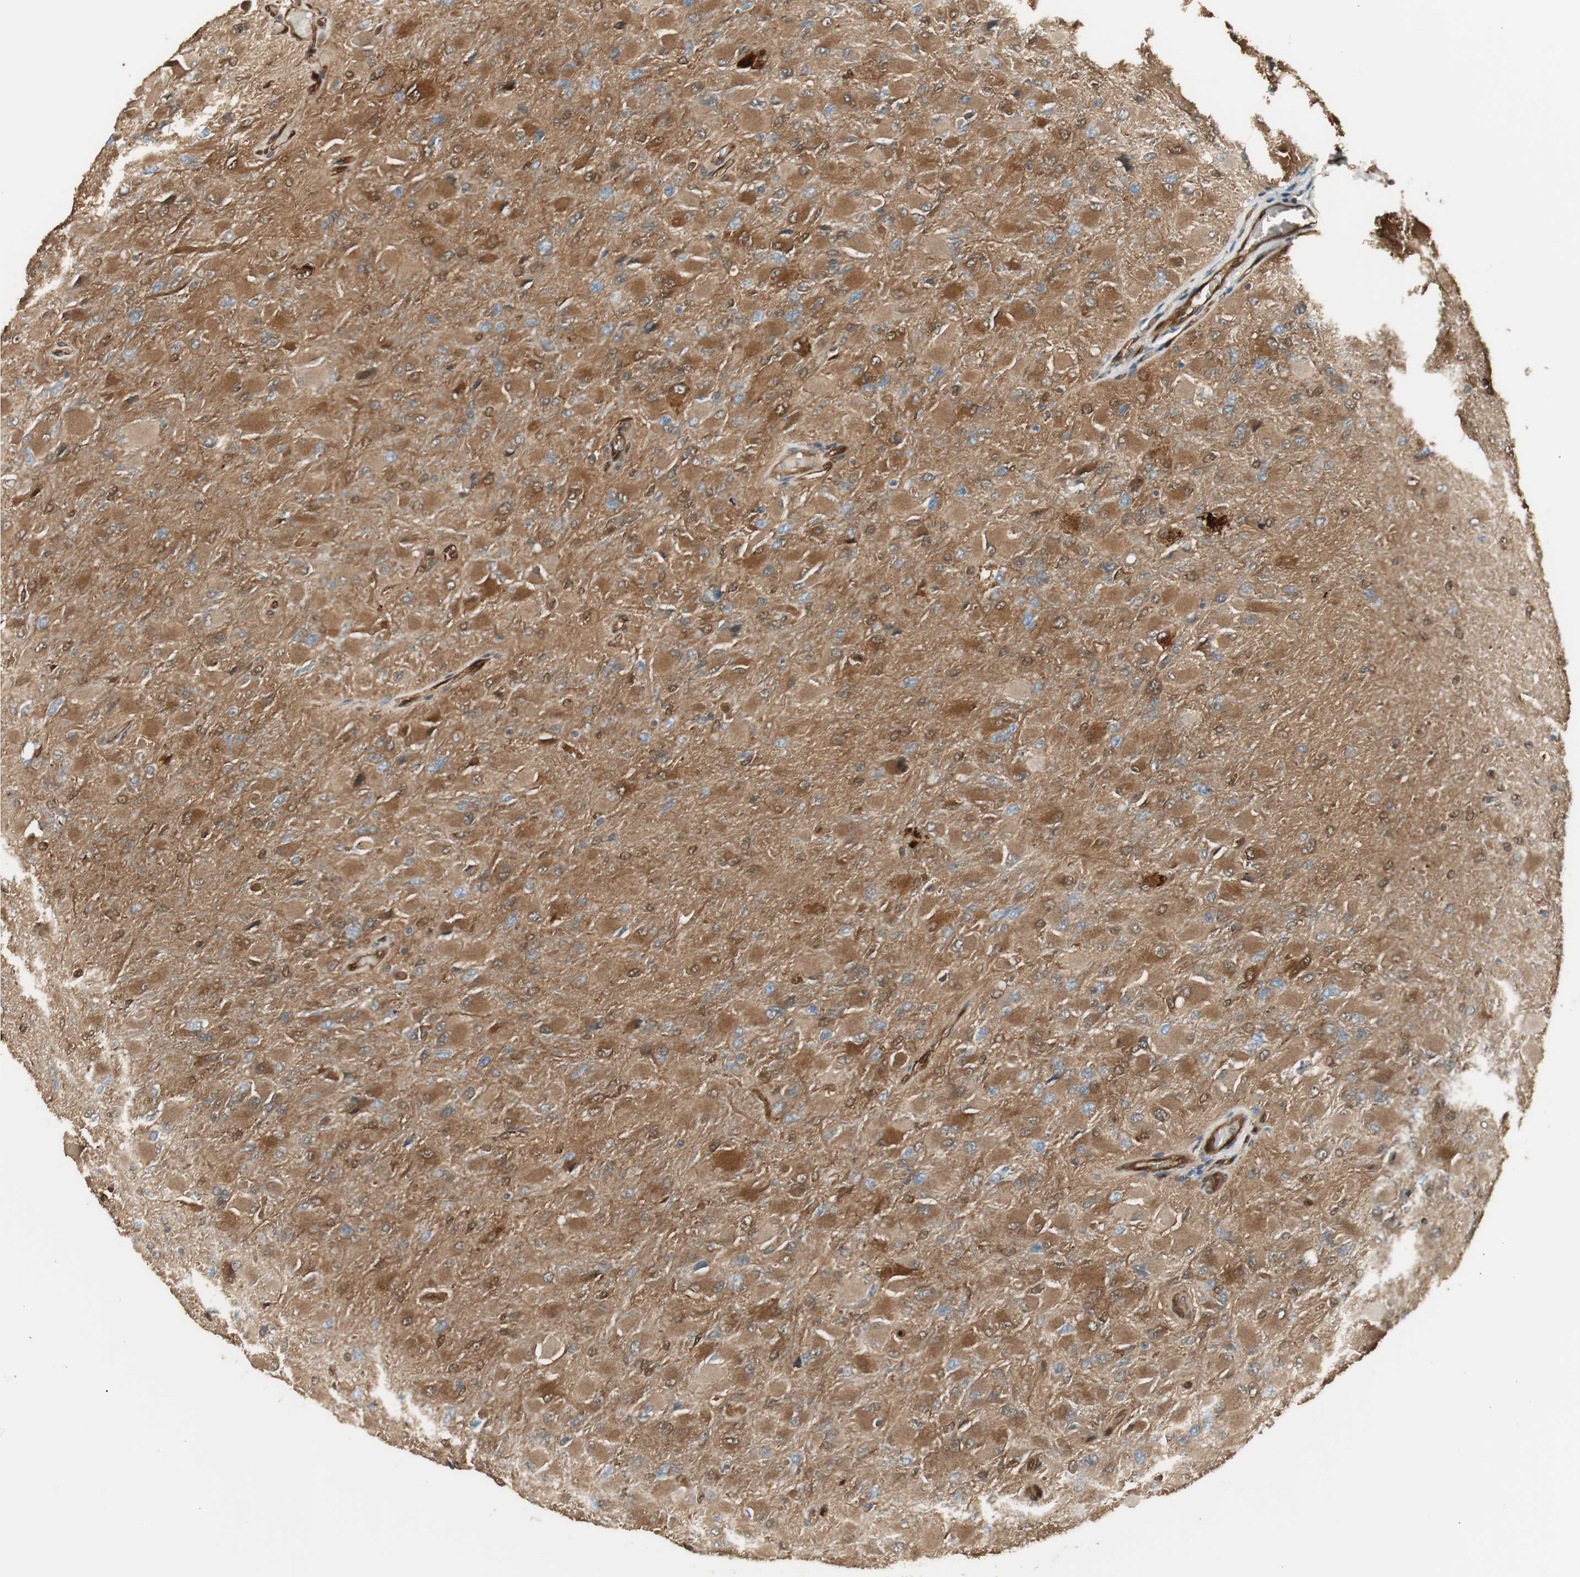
{"staining": {"intensity": "moderate", "quantity": ">75%", "location": "cytoplasmic/membranous"}, "tissue": "glioma", "cell_type": "Tumor cells", "image_type": "cancer", "snomed": [{"axis": "morphology", "description": "Glioma, malignant, High grade"}, {"axis": "topography", "description": "Cerebral cortex"}], "caption": "Moderate cytoplasmic/membranous staining for a protein is identified in about >75% of tumor cells of malignant glioma (high-grade) using IHC.", "gene": "SERPINB6", "patient": {"sex": "female", "age": 36}}